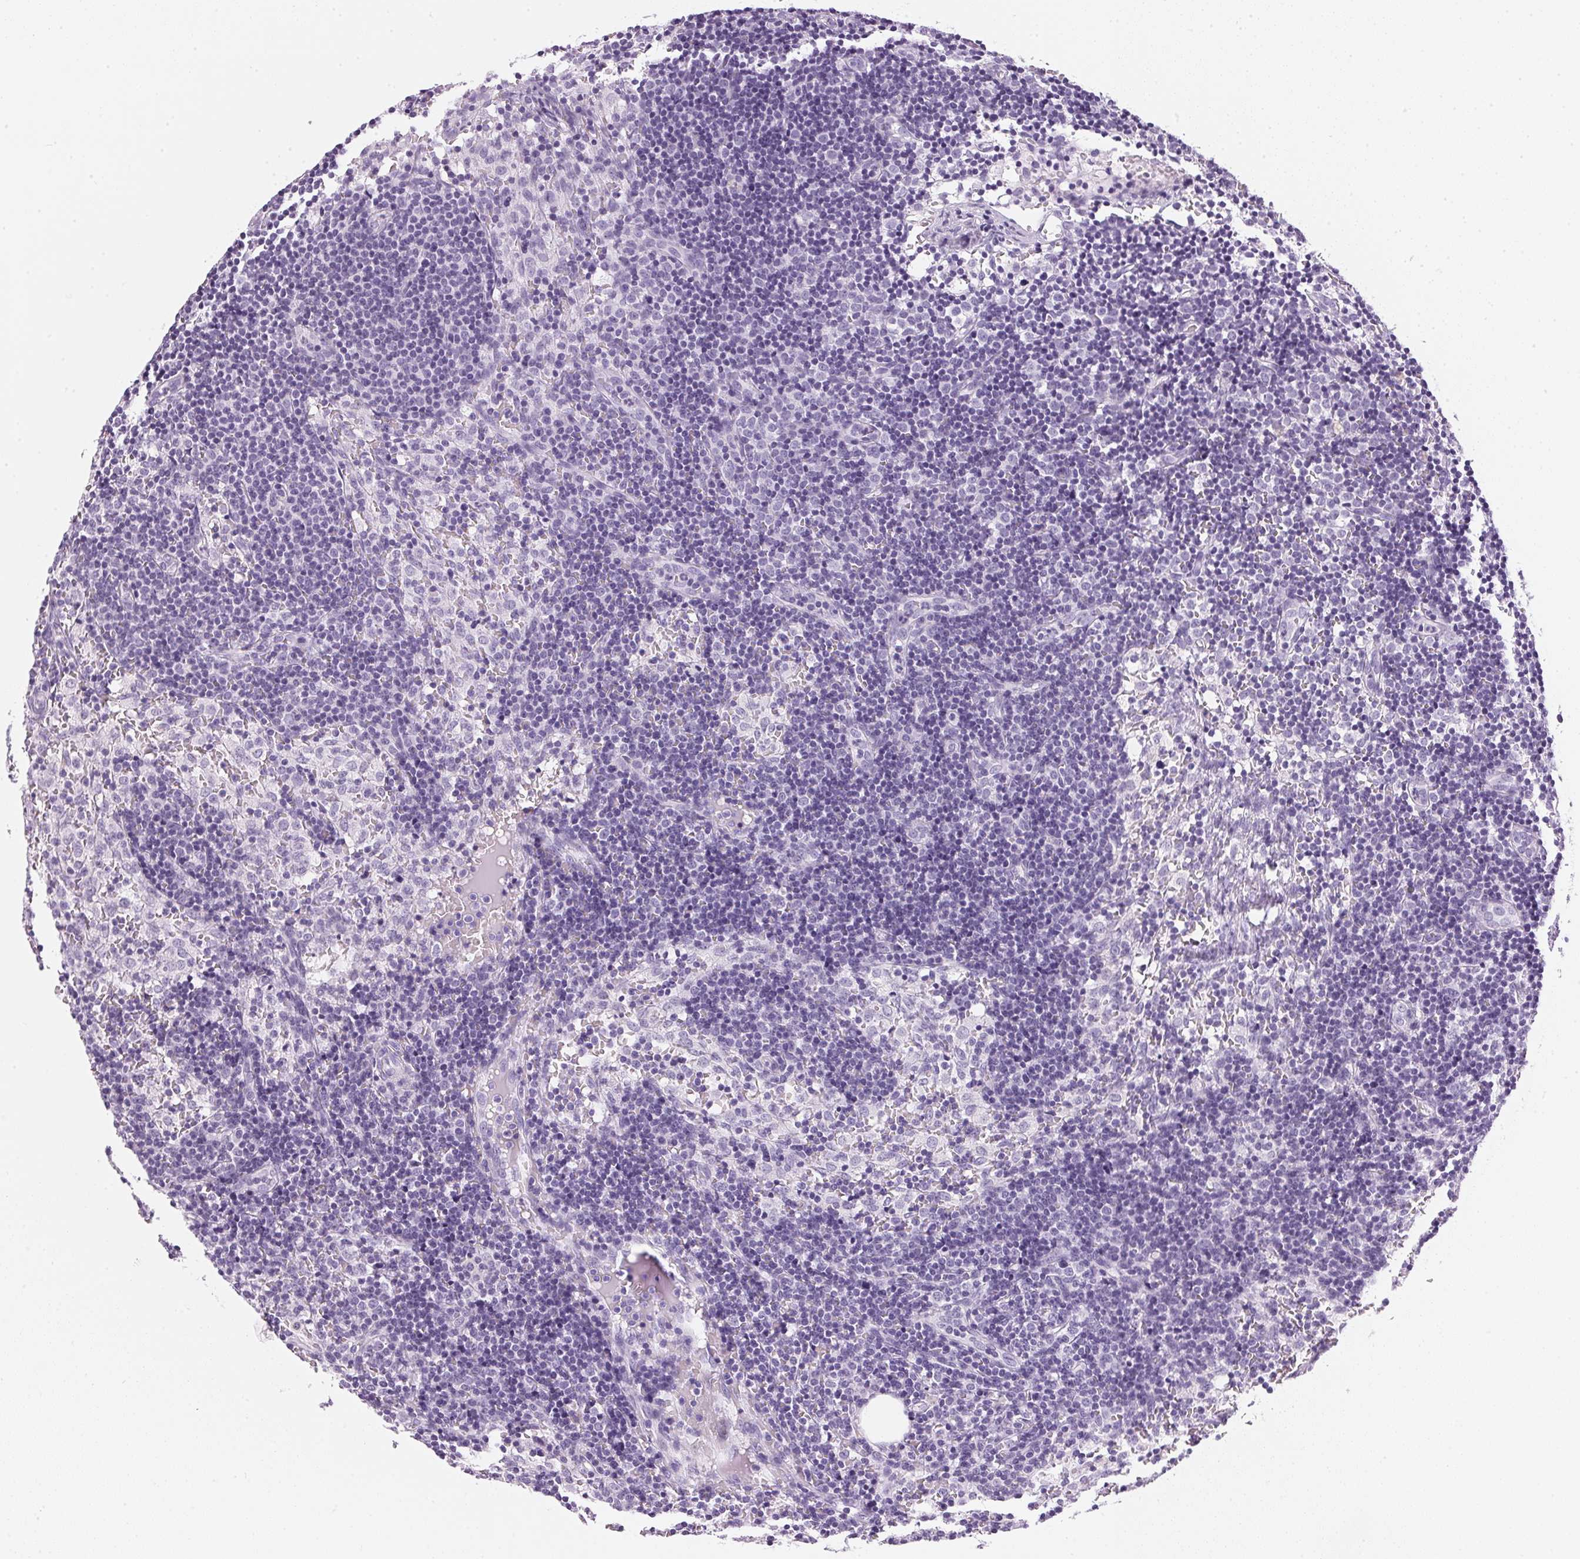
{"staining": {"intensity": "negative", "quantity": "none", "location": "none"}, "tissue": "lymph node", "cell_type": "Germinal center cells", "image_type": "normal", "snomed": [{"axis": "morphology", "description": "Normal tissue, NOS"}, {"axis": "topography", "description": "Lymph node"}], "caption": "Germinal center cells show no significant protein staining in normal lymph node. (DAB (3,3'-diaminobenzidine) immunohistochemistry visualized using brightfield microscopy, high magnification).", "gene": "IGFBP1", "patient": {"sex": "female", "age": 41}}